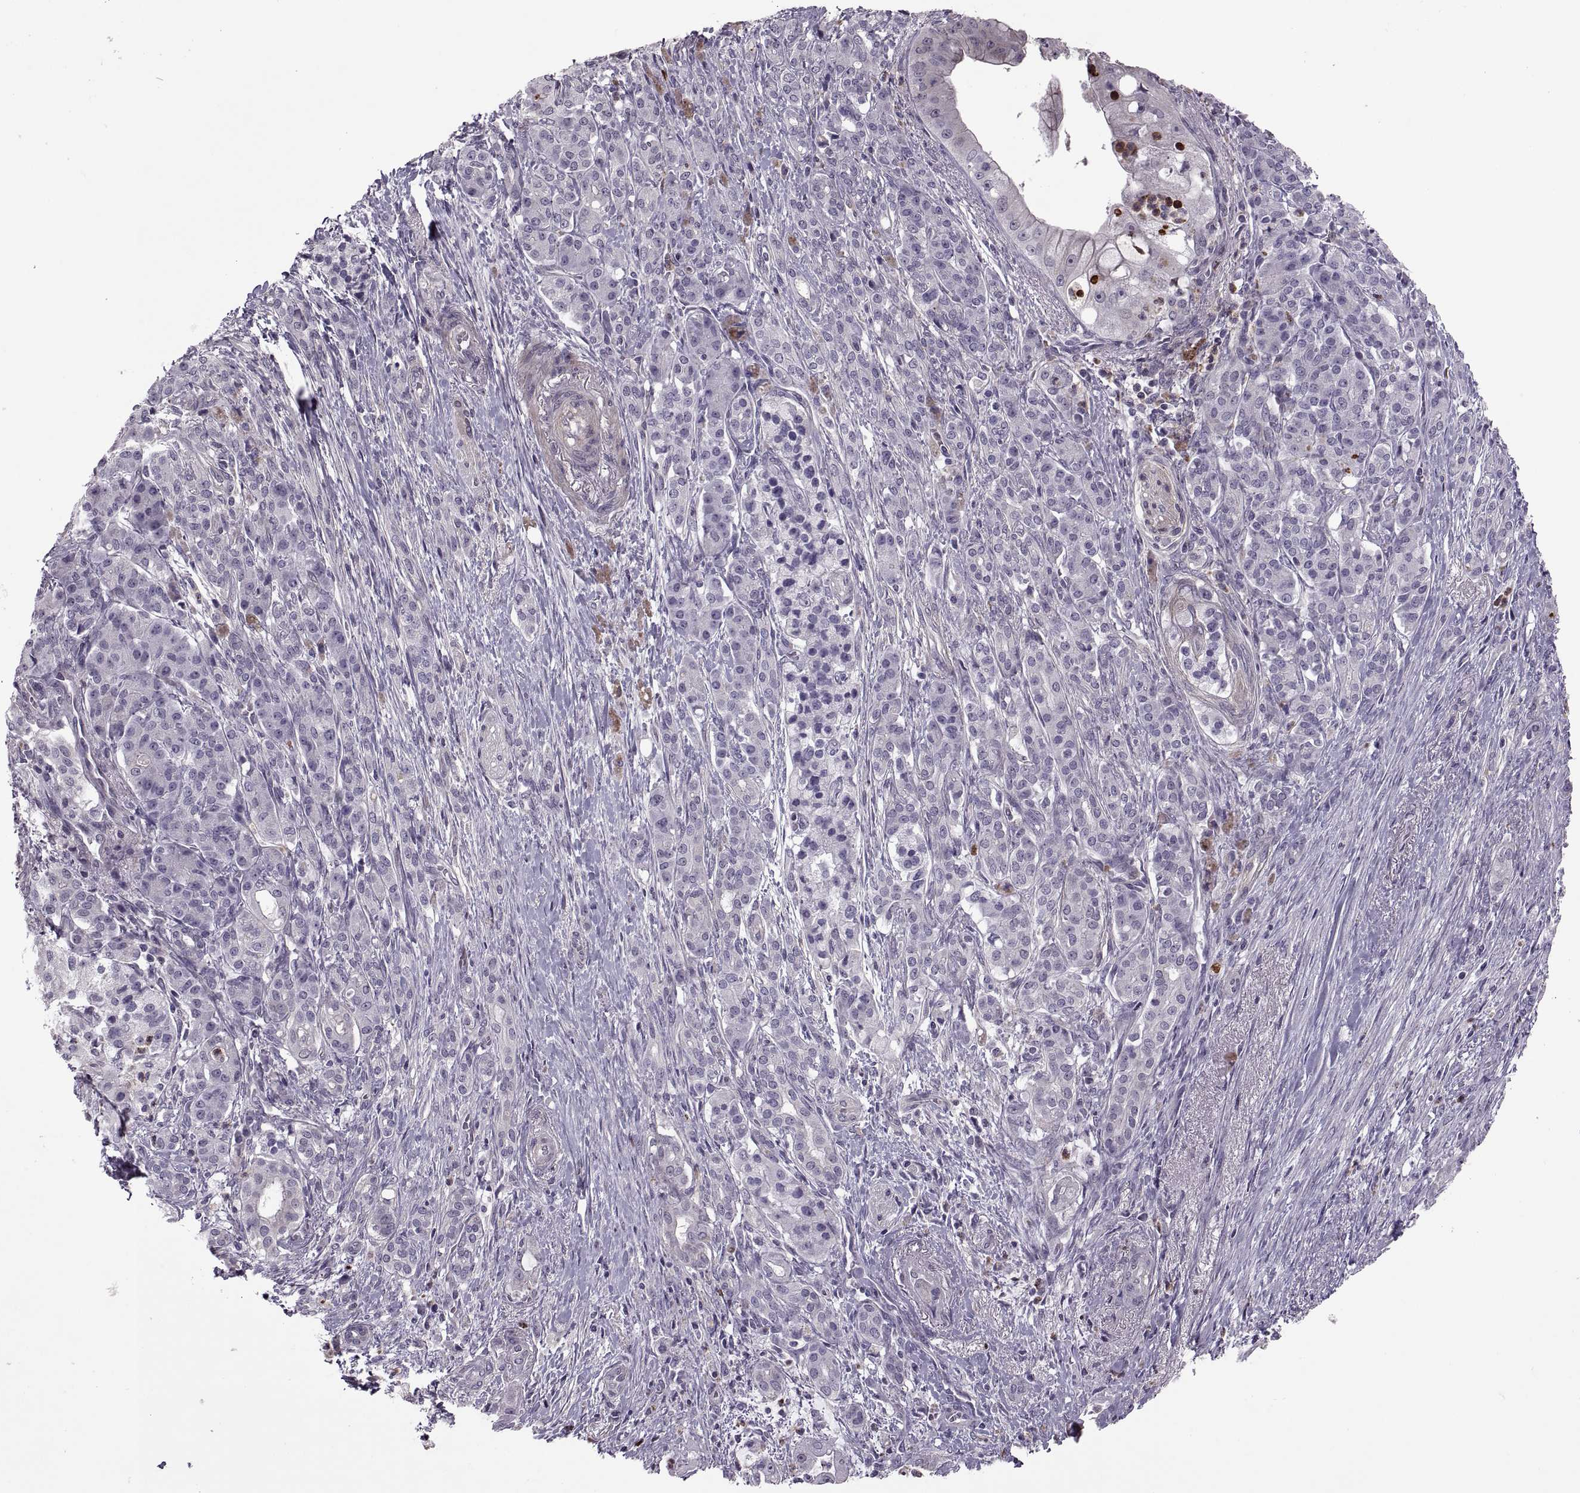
{"staining": {"intensity": "negative", "quantity": "none", "location": "none"}, "tissue": "pancreatic cancer", "cell_type": "Tumor cells", "image_type": "cancer", "snomed": [{"axis": "morphology", "description": "Normal tissue, NOS"}, {"axis": "morphology", "description": "Inflammation, NOS"}, {"axis": "morphology", "description": "Adenocarcinoma, NOS"}, {"axis": "topography", "description": "Pancreas"}], "caption": "Immunohistochemistry (IHC) micrograph of human pancreatic cancer stained for a protein (brown), which demonstrates no positivity in tumor cells.", "gene": "ODF3", "patient": {"sex": "male", "age": 57}}